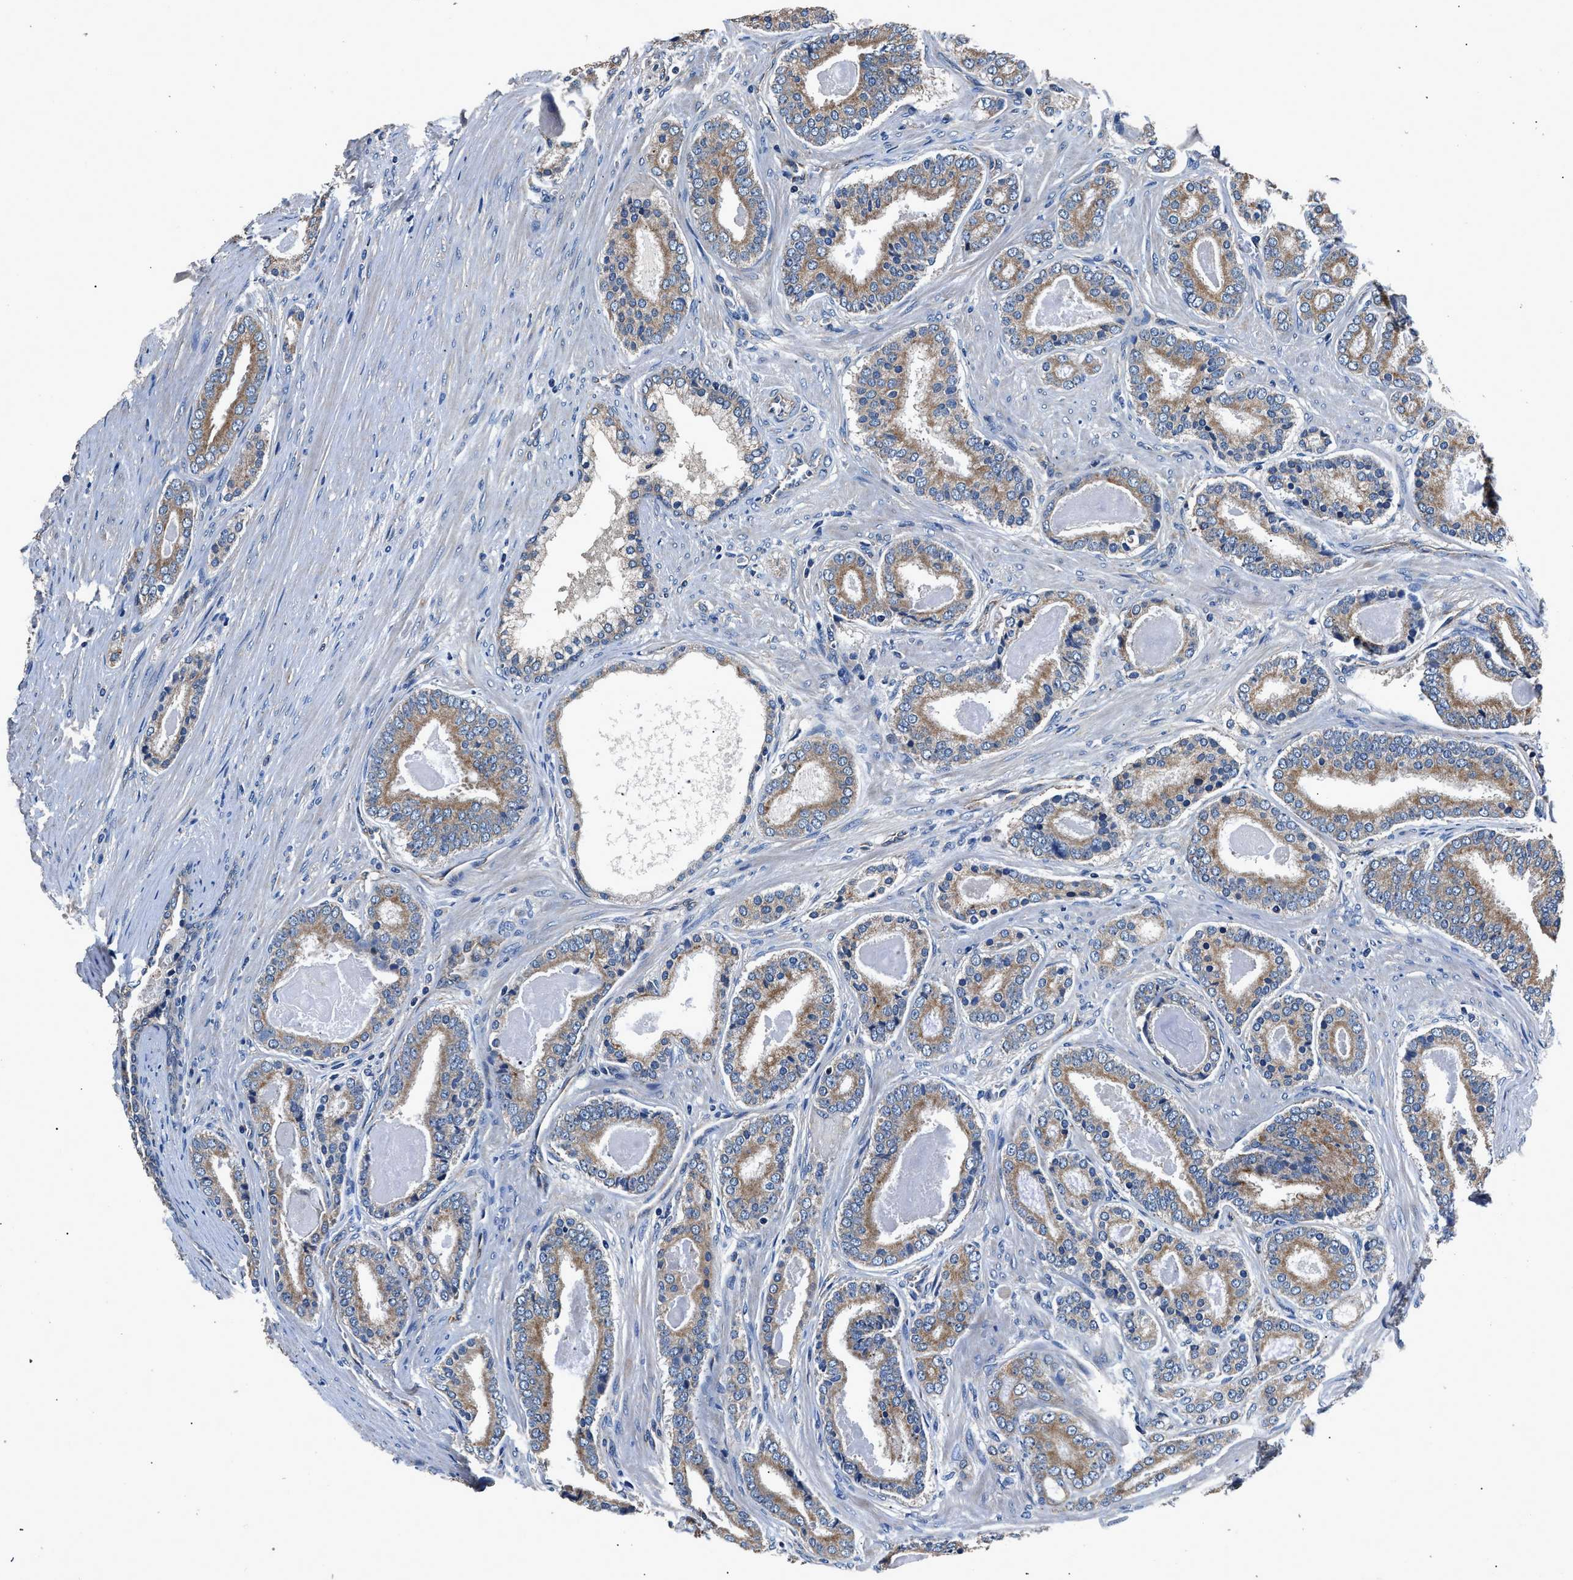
{"staining": {"intensity": "moderate", "quantity": ">75%", "location": "cytoplasmic/membranous"}, "tissue": "prostate cancer", "cell_type": "Tumor cells", "image_type": "cancer", "snomed": [{"axis": "morphology", "description": "Adenocarcinoma, High grade"}, {"axis": "topography", "description": "Prostate"}], "caption": "Immunohistochemistry micrograph of prostate cancer stained for a protein (brown), which shows medium levels of moderate cytoplasmic/membranous expression in approximately >75% of tumor cells.", "gene": "DHRS7B", "patient": {"sex": "male", "age": 60}}